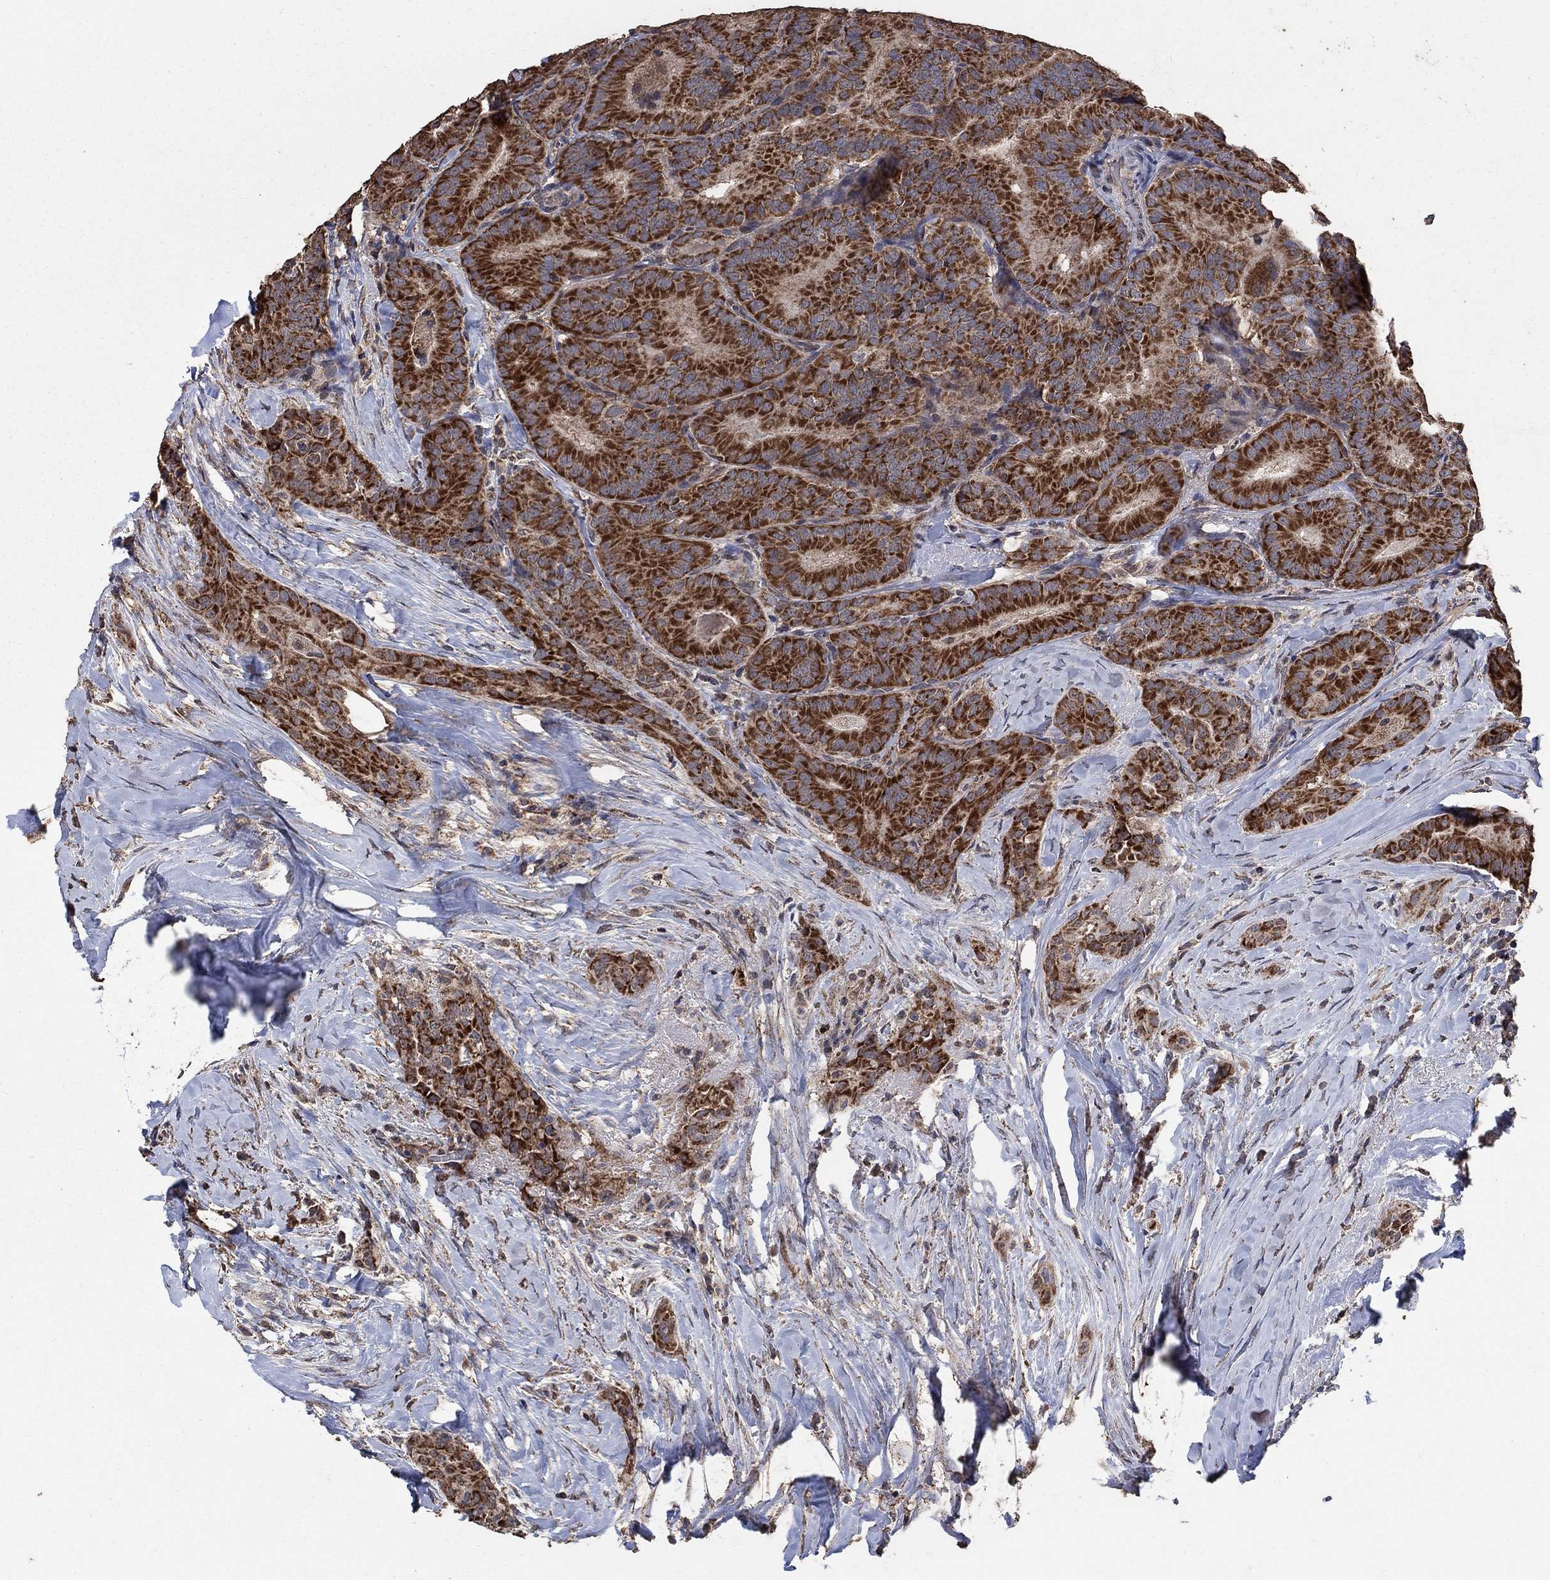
{"staining": {"intensity": "strong", "quantity": ">75%", "location": "cytoplasmic/membranous"}, "tissue": "thyroid cancer", "cell_type": "Tumor cells", "image_type": "cancer", "snomed": [{"axis": "morphology", "description": "Papillary adenocarcinoma, NOS"}, {"axis": "topography", "description": "Thyroid gland"}], "caption": "IHC micrograph of thyroid papillary adenocarcinoma stained for a protein (brown), which displays high levels of strong cytoplasmic/membranous expression in approximately >75% of tumor cells.", "gene": "MRPS24", "patient": {"sex": "male", "age": 61}}